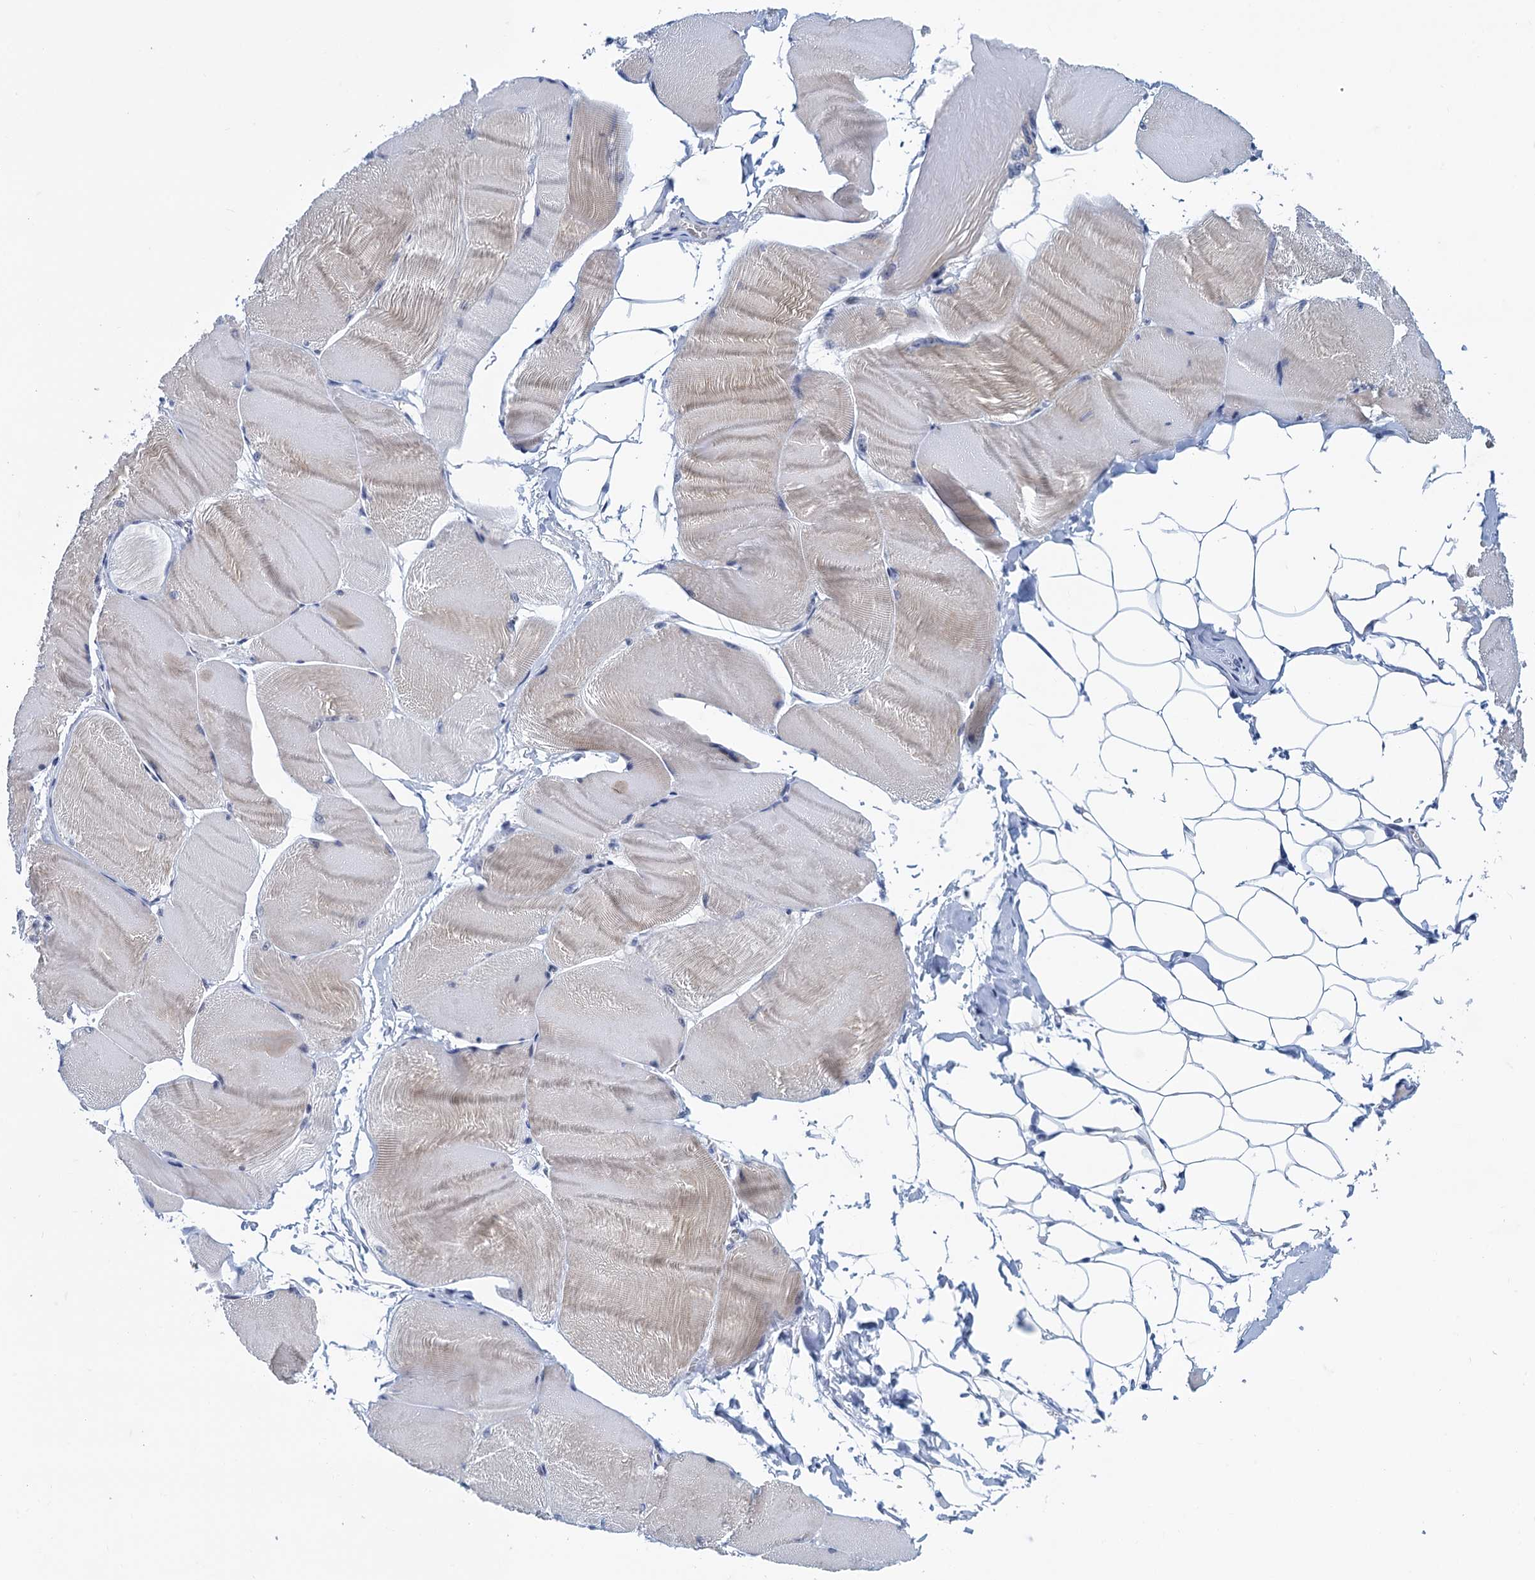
{"staining": {"intensity": "weak", "quantity": "<25%", "location": "cytoplasmic/membranous"}, "tissue": "skeletal muscle", "cell_type": "Myocytes", "image_type": "normal", "snomed": [{"axis": "morphology", "description": "Normal tissue, NOS"}, {"axis": "morphology", "description": "Basal cell carcinoma"}, {"axis": "topography", "description": "Skeletal muscle"}], "caption": "High power microscopy histopathology image of an IHC image of normal skeletal muscle, revealing no significant positivity in myocytes. Nuclei are stained in blue.", "gene": "GINS3", "patient": {"sex": "female", "age": 64}}